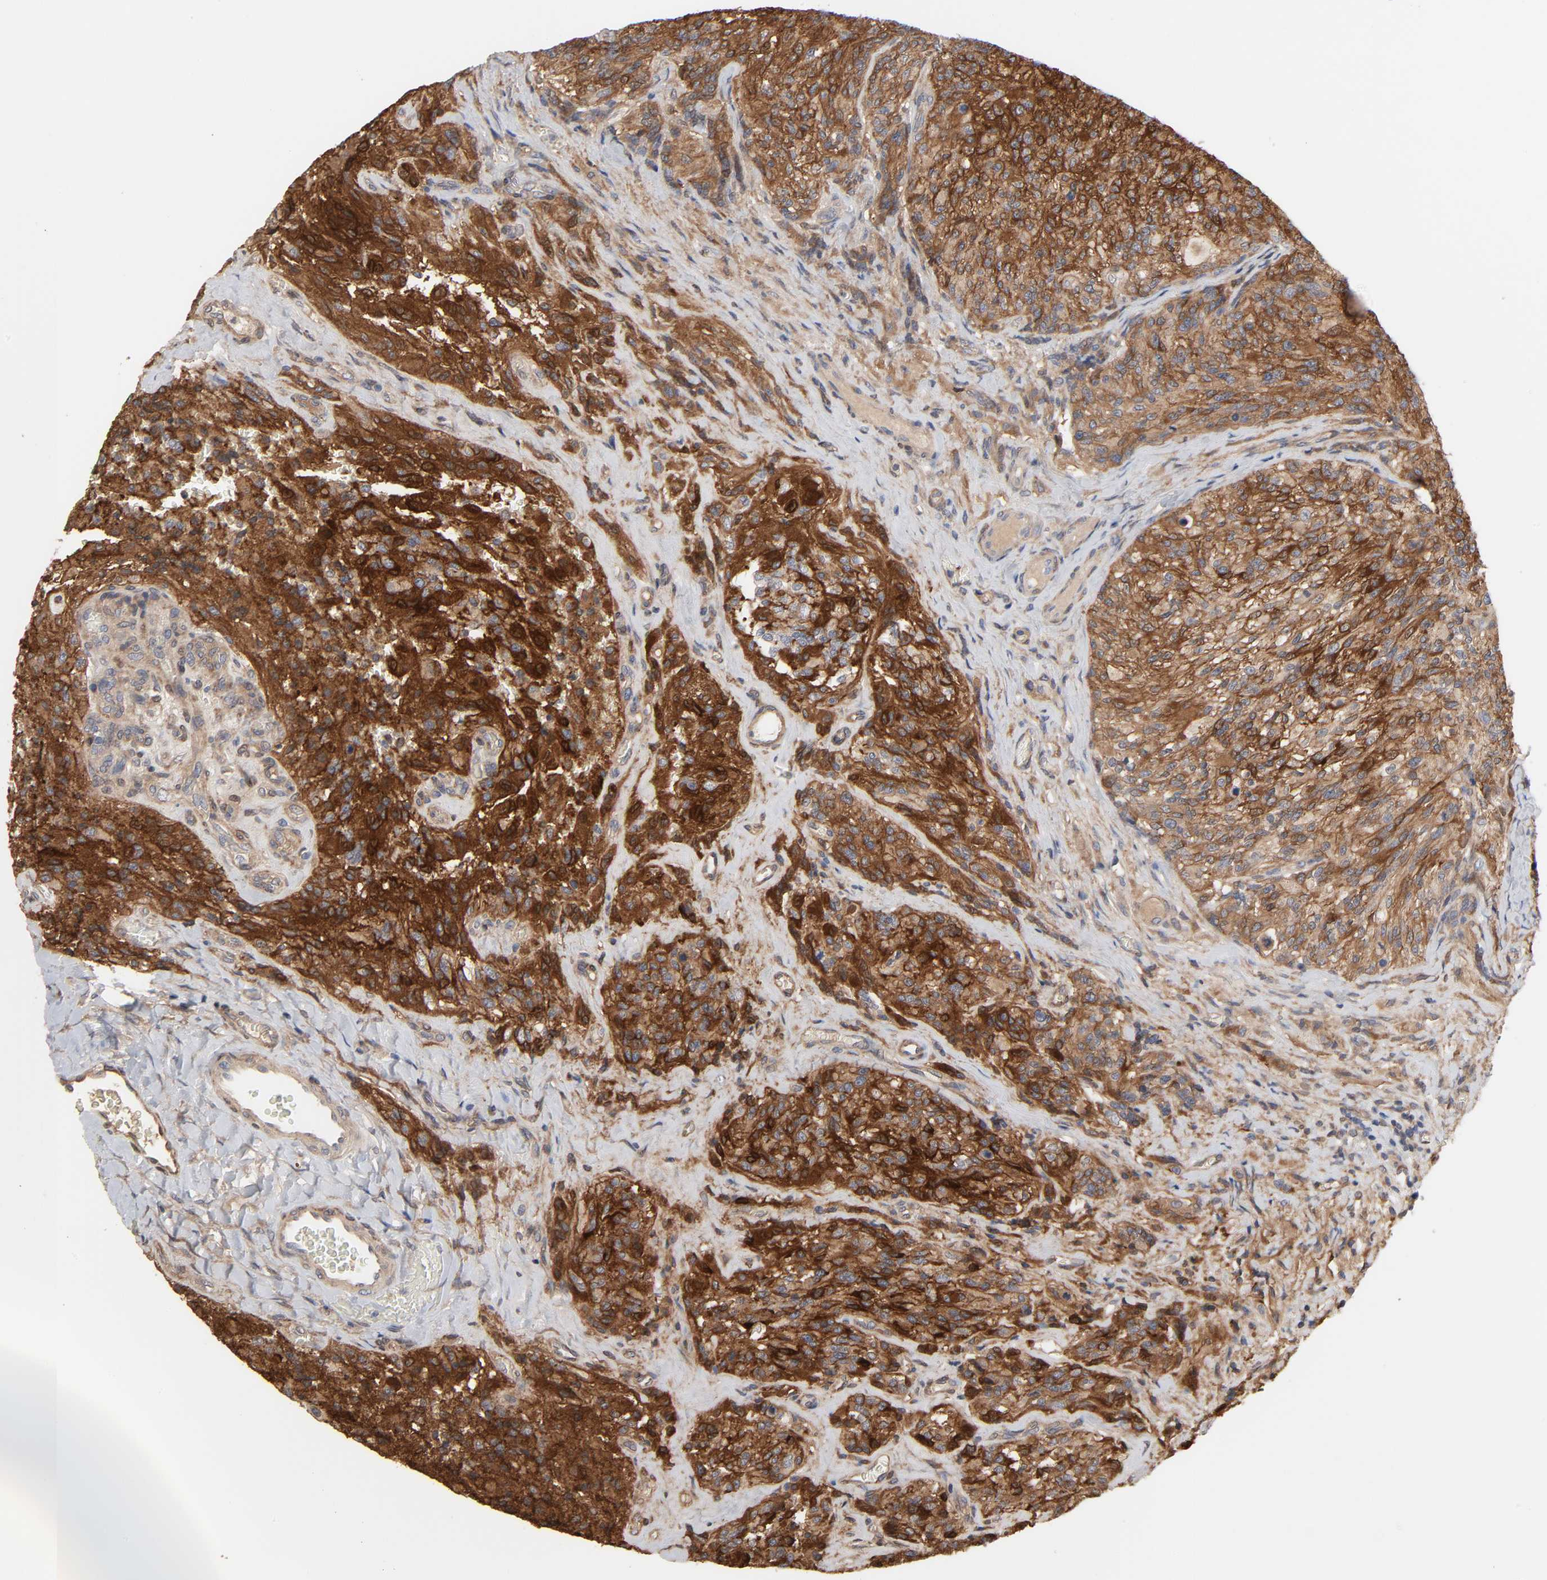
{"staining": {"intensity": "moderate", "quantity": ">75%", "location": "cytoplasmic/membranous"}, "tissue": "glioma", "cell_type": "Tumor cells", "image_type": "cancer", "snomed": [{"axis": "morphology", "description": "Normal tissue, NOS"}, {"axis": "morphology", "description": "Glioma, malignant, High grade"}, {"axis": "topography", "description": "Cerebral cortex"}], "caption": "Protein analysis of malignant high-grade glioma tissue exhibits moderate cytoplasmic/membranous staining in approximately >75% of tumor cells.", "gene": "NDRG2", "patient": {"sex": "male", "age": 56}}